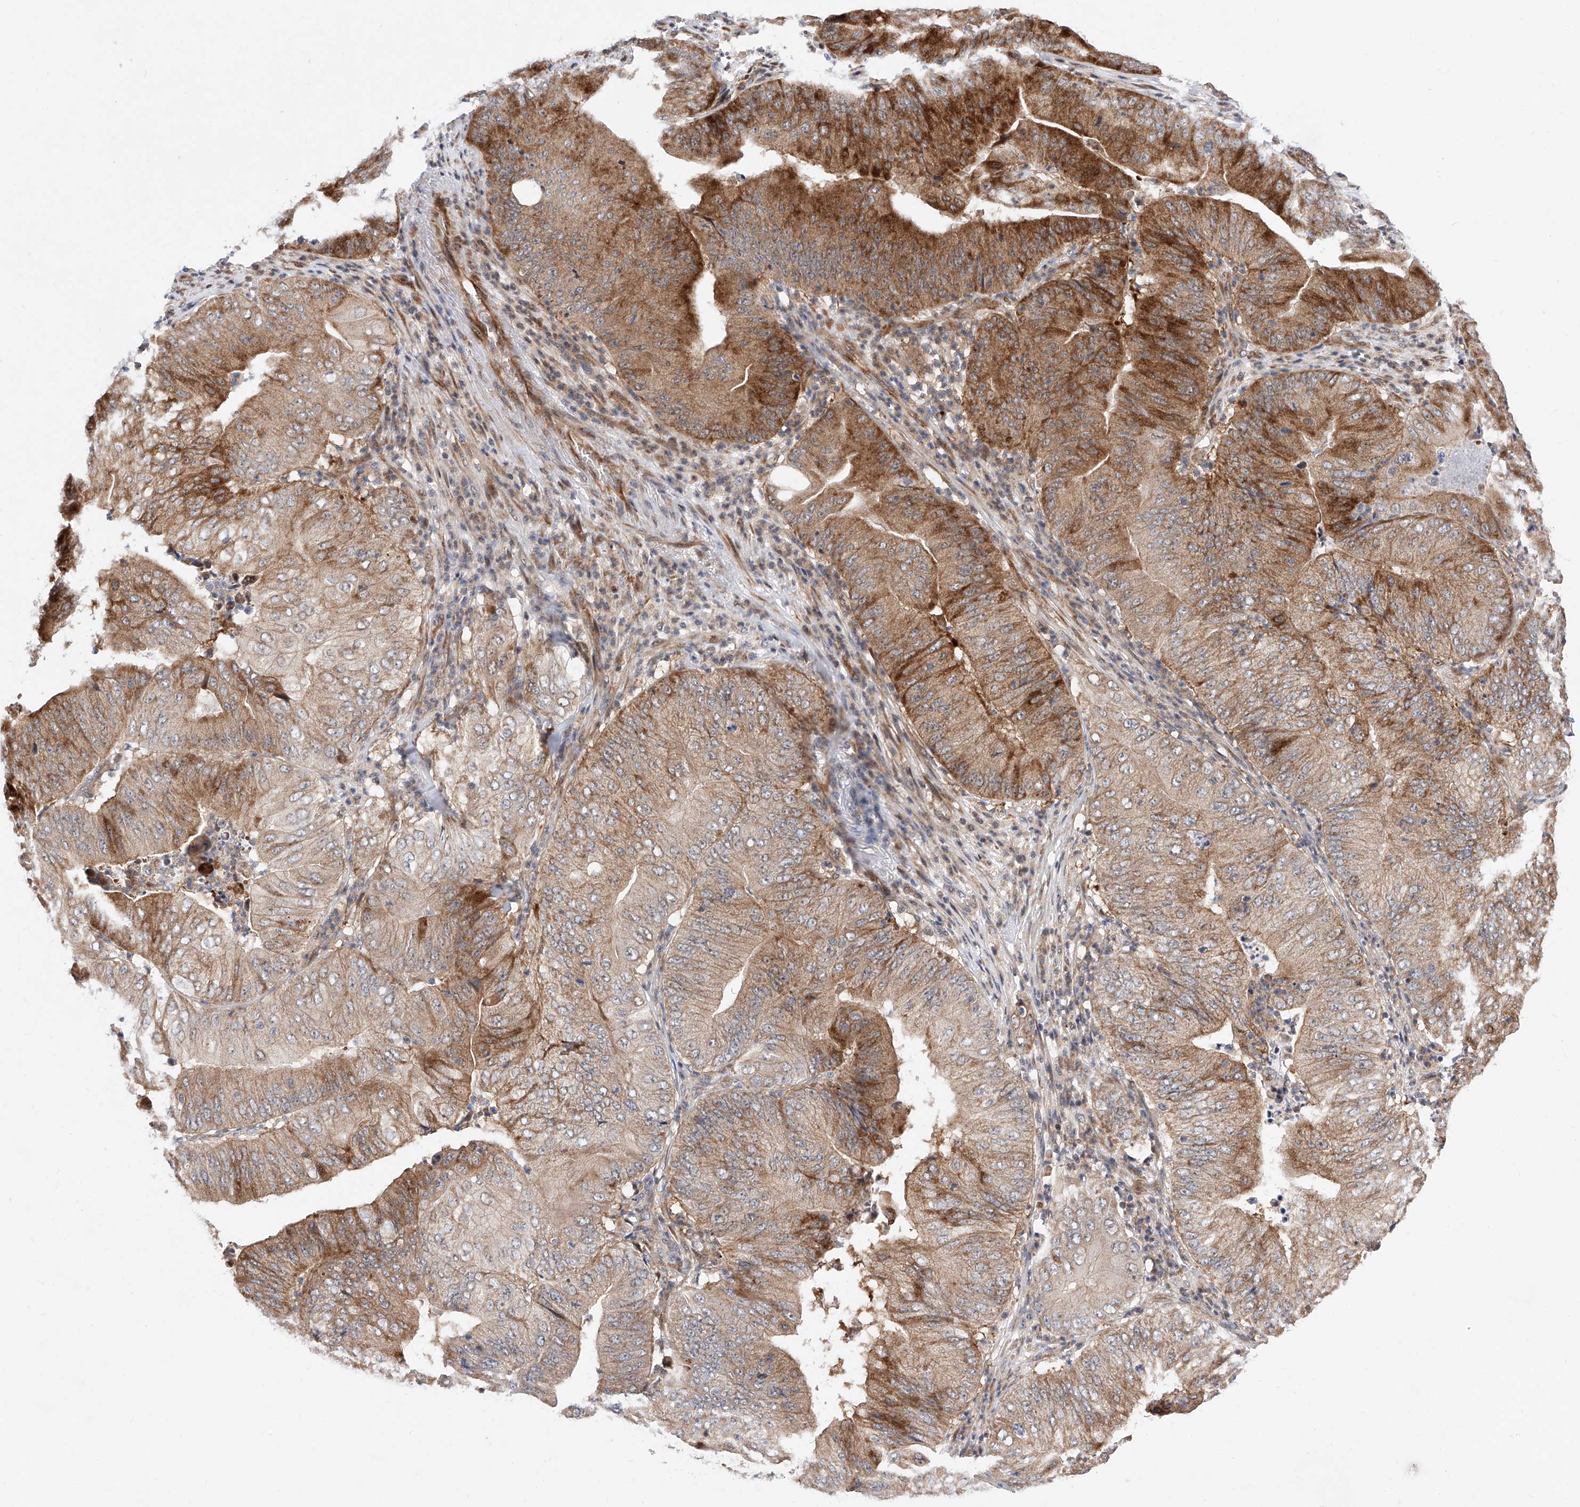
{"staining": {"intensity": "moderate", "quantity": "25%-75%", "location": "cytoplasmic/membranous"}, "tissue": "pancreatic cancer", "cell_type": "Tumor cells", "image_type": "cancer", "snomed": [{"axis": "morphology", "description": "Adenocarcinoma, NOS"}, {"axis": "topography", "description": "Pancreas"}], "caption": "The micrograph demonstrates staining of pancreatic cancer, revealing moderate cytoplasmic/membranous protein staining (brown color) within tumor cells.", "gene": "FUCA2", "patient": {"sex": "female", "age": 77}}